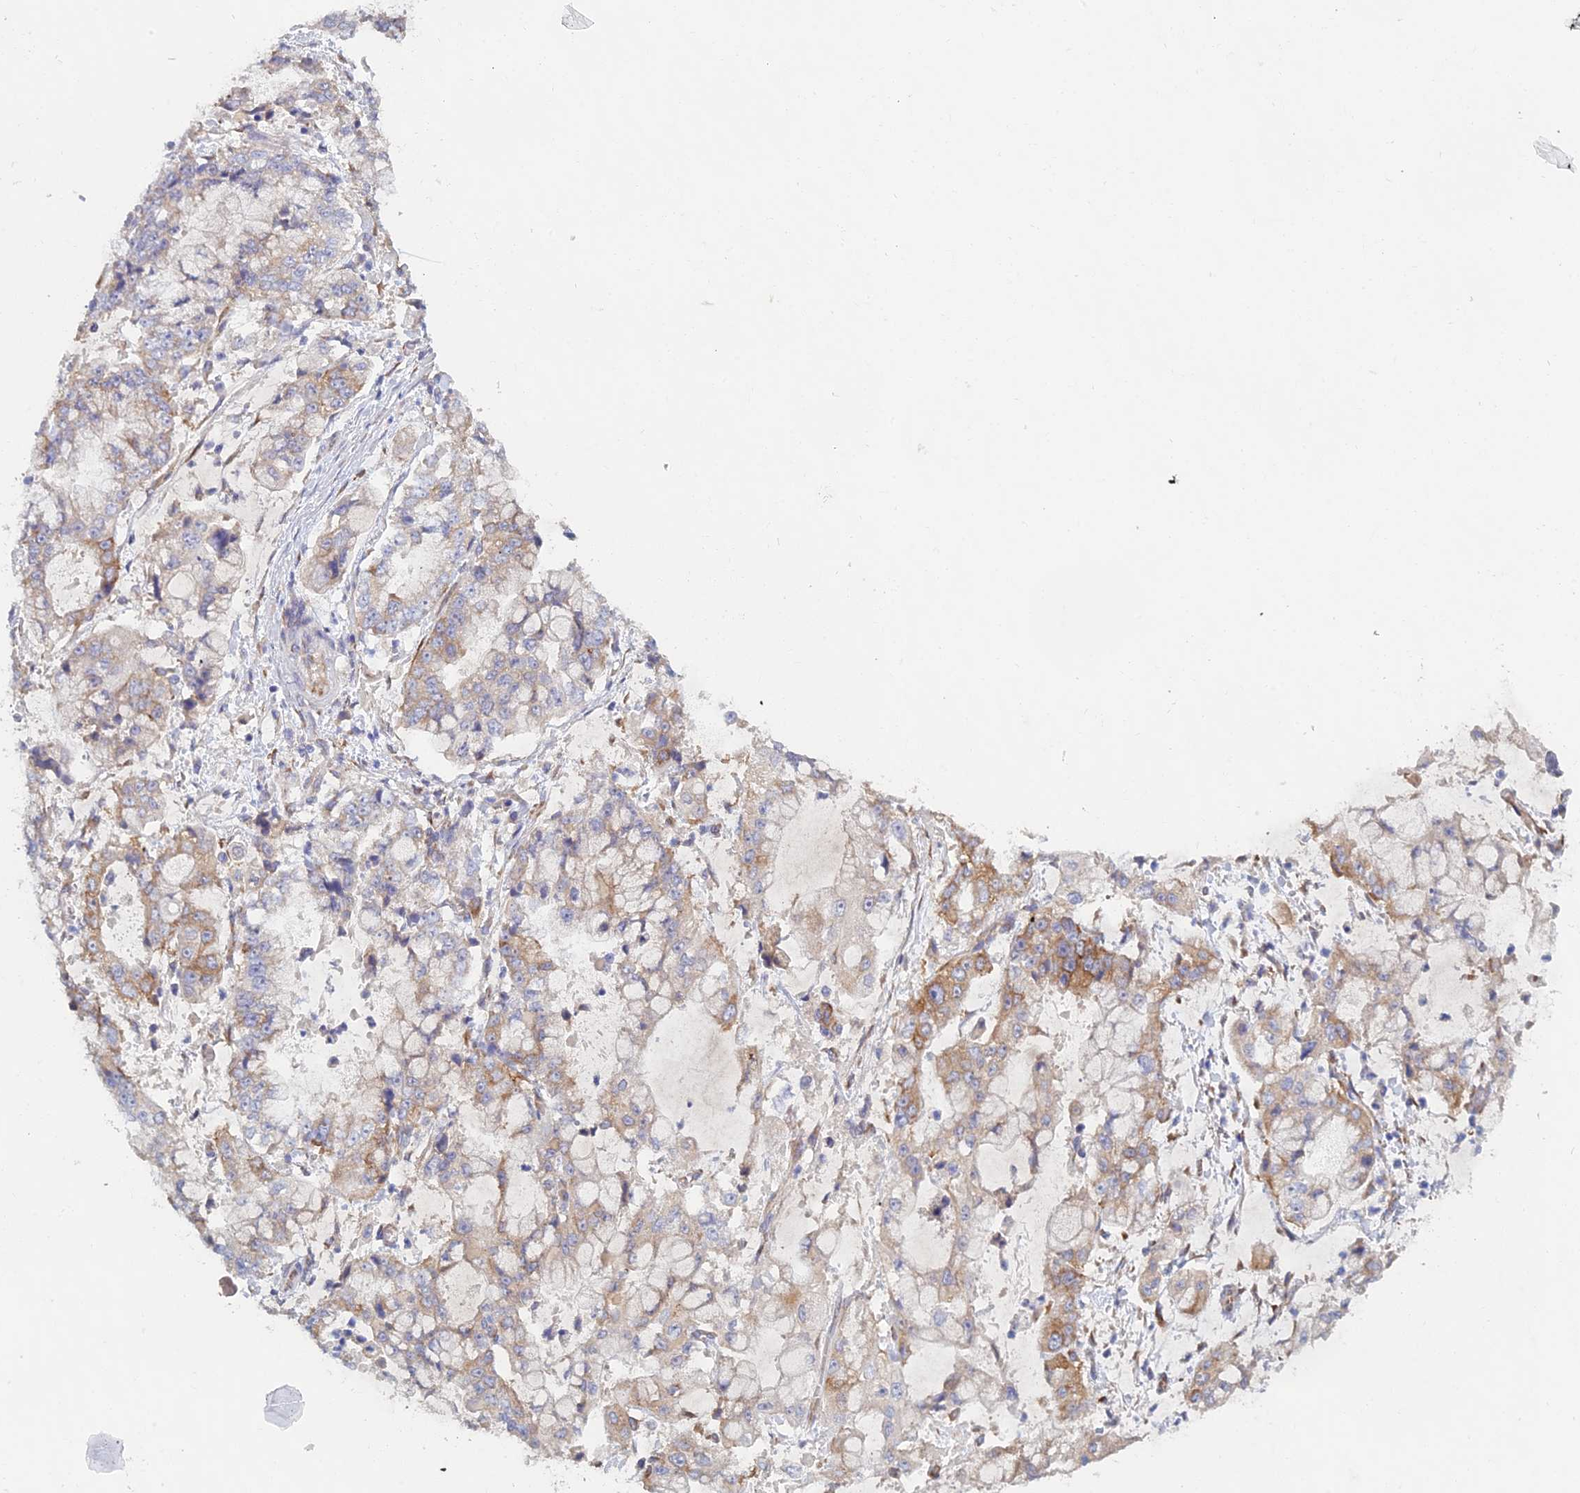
{"staining": {"intensity": "moderate", "quantity": "25%-75%", "location": "cytoplasmic/membranous"}, "tissue": "stomach cancer", "cell_type": "Tumor cells", "image_type": "cancer", "snomed": [{"axis": "morphology", "description": "Adenocarcinoma, NOS"}, {"axis": "topography", "description": "Stomach"}], "caption": "Immunohistochemical staining of stomach cancer shows medium levels of moderate cytoplasmic/membranous protein staining in about 25%-75% of tumor cells.", "gene": "ELOF1", "patient": {"sex": "male", "age": 76}}